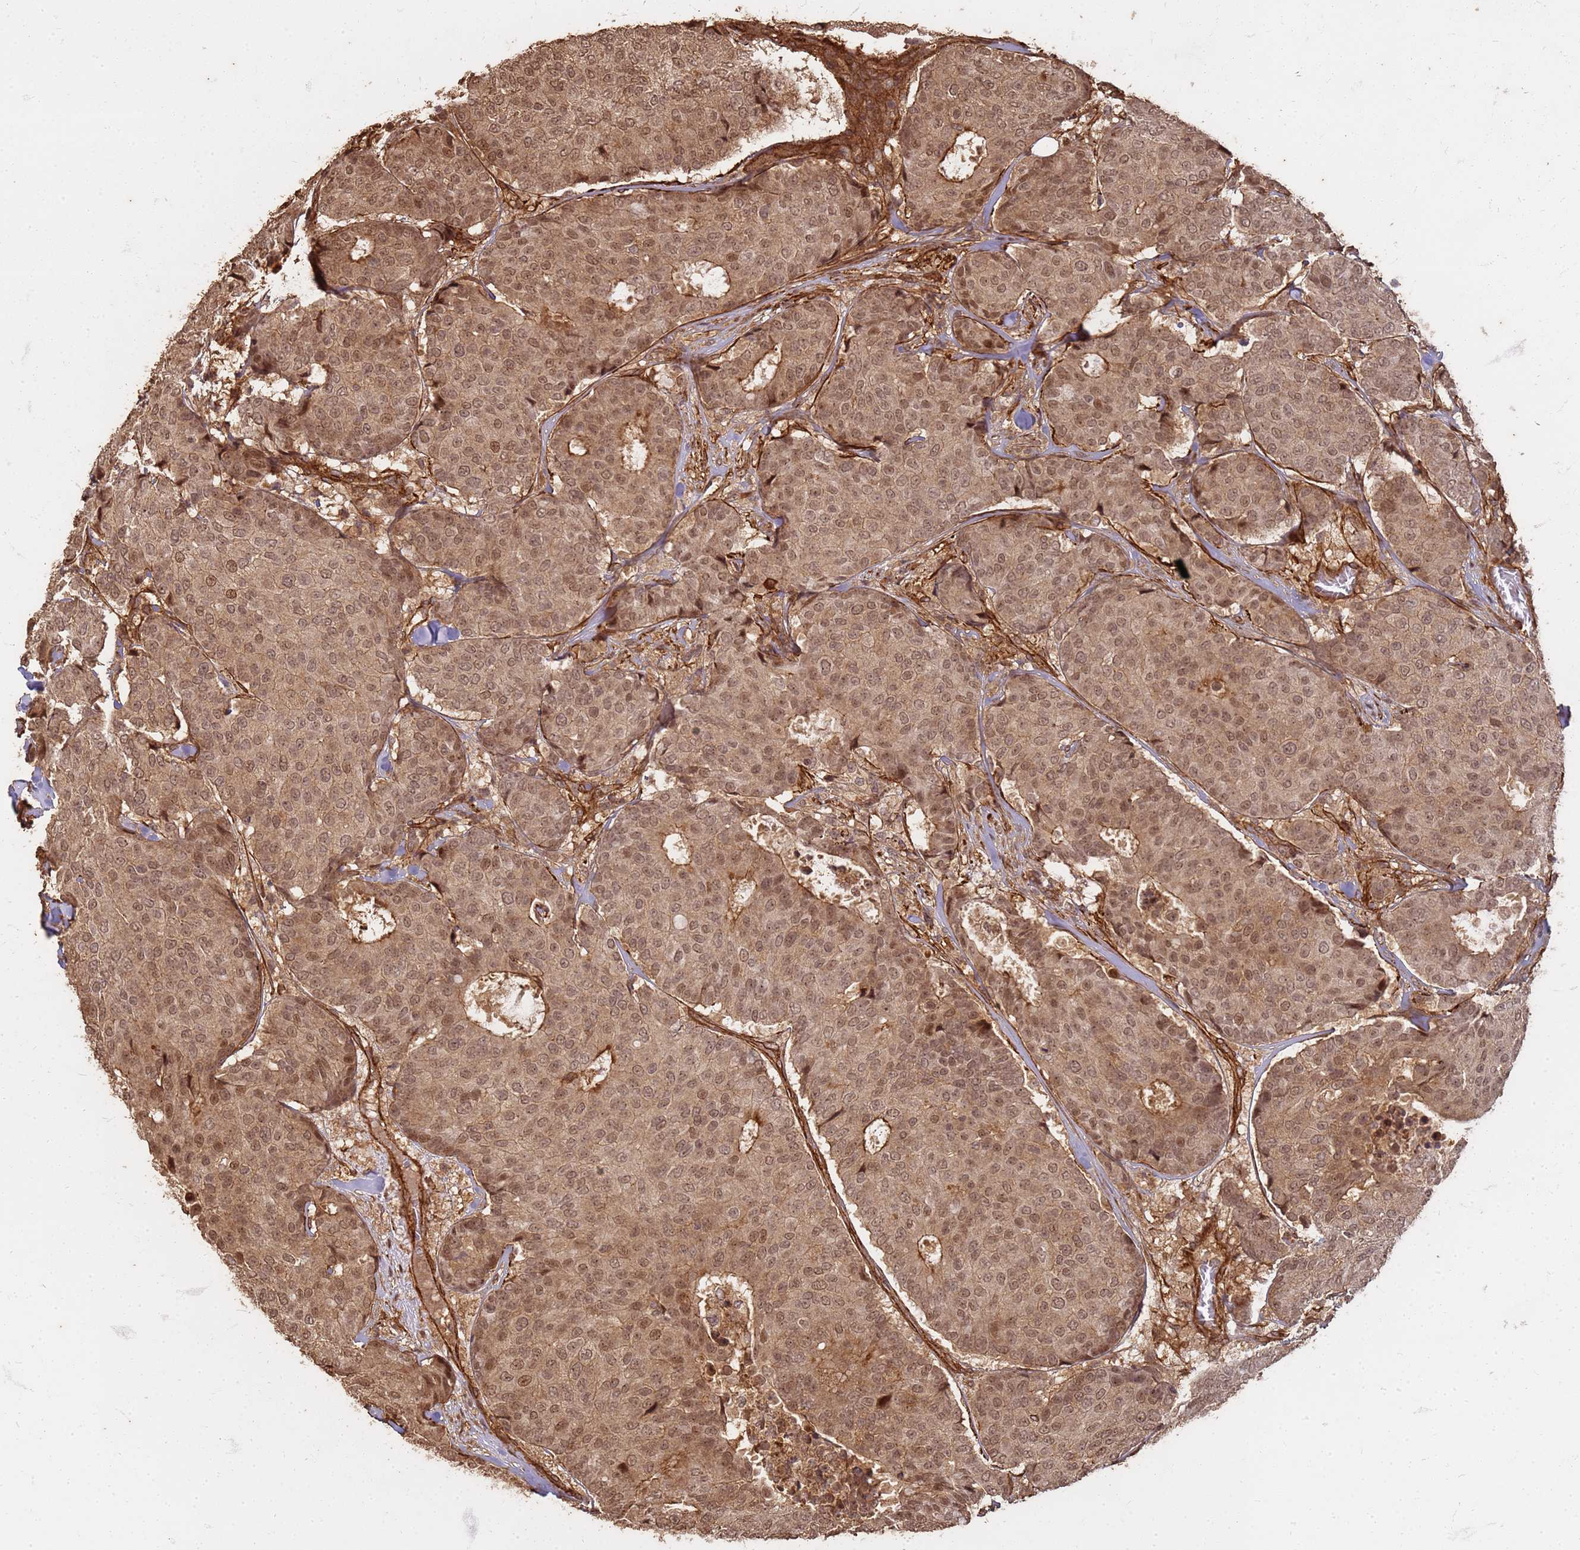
{"staining": {"intensity": "moderate", "quantity": ">75%", "location": "cytoplasmic/membranous,nuclear"}, "tissue": "breast cancer", "cell_type": "Tumor cells", "image_type": "cancer", "snomed": [{"axis": "morphology", "description": "Duct carcinoma"}, {"axis": "topography", "description": "Breast"}], "caption": "Breast invasive ductal carcinoma tissue displays moderate cytoplasmic/membranous and nuclear staining in approximately >75% of tumor cells", "gene": "KIF26A", "patient": {"sex": "female", "age": 75}}